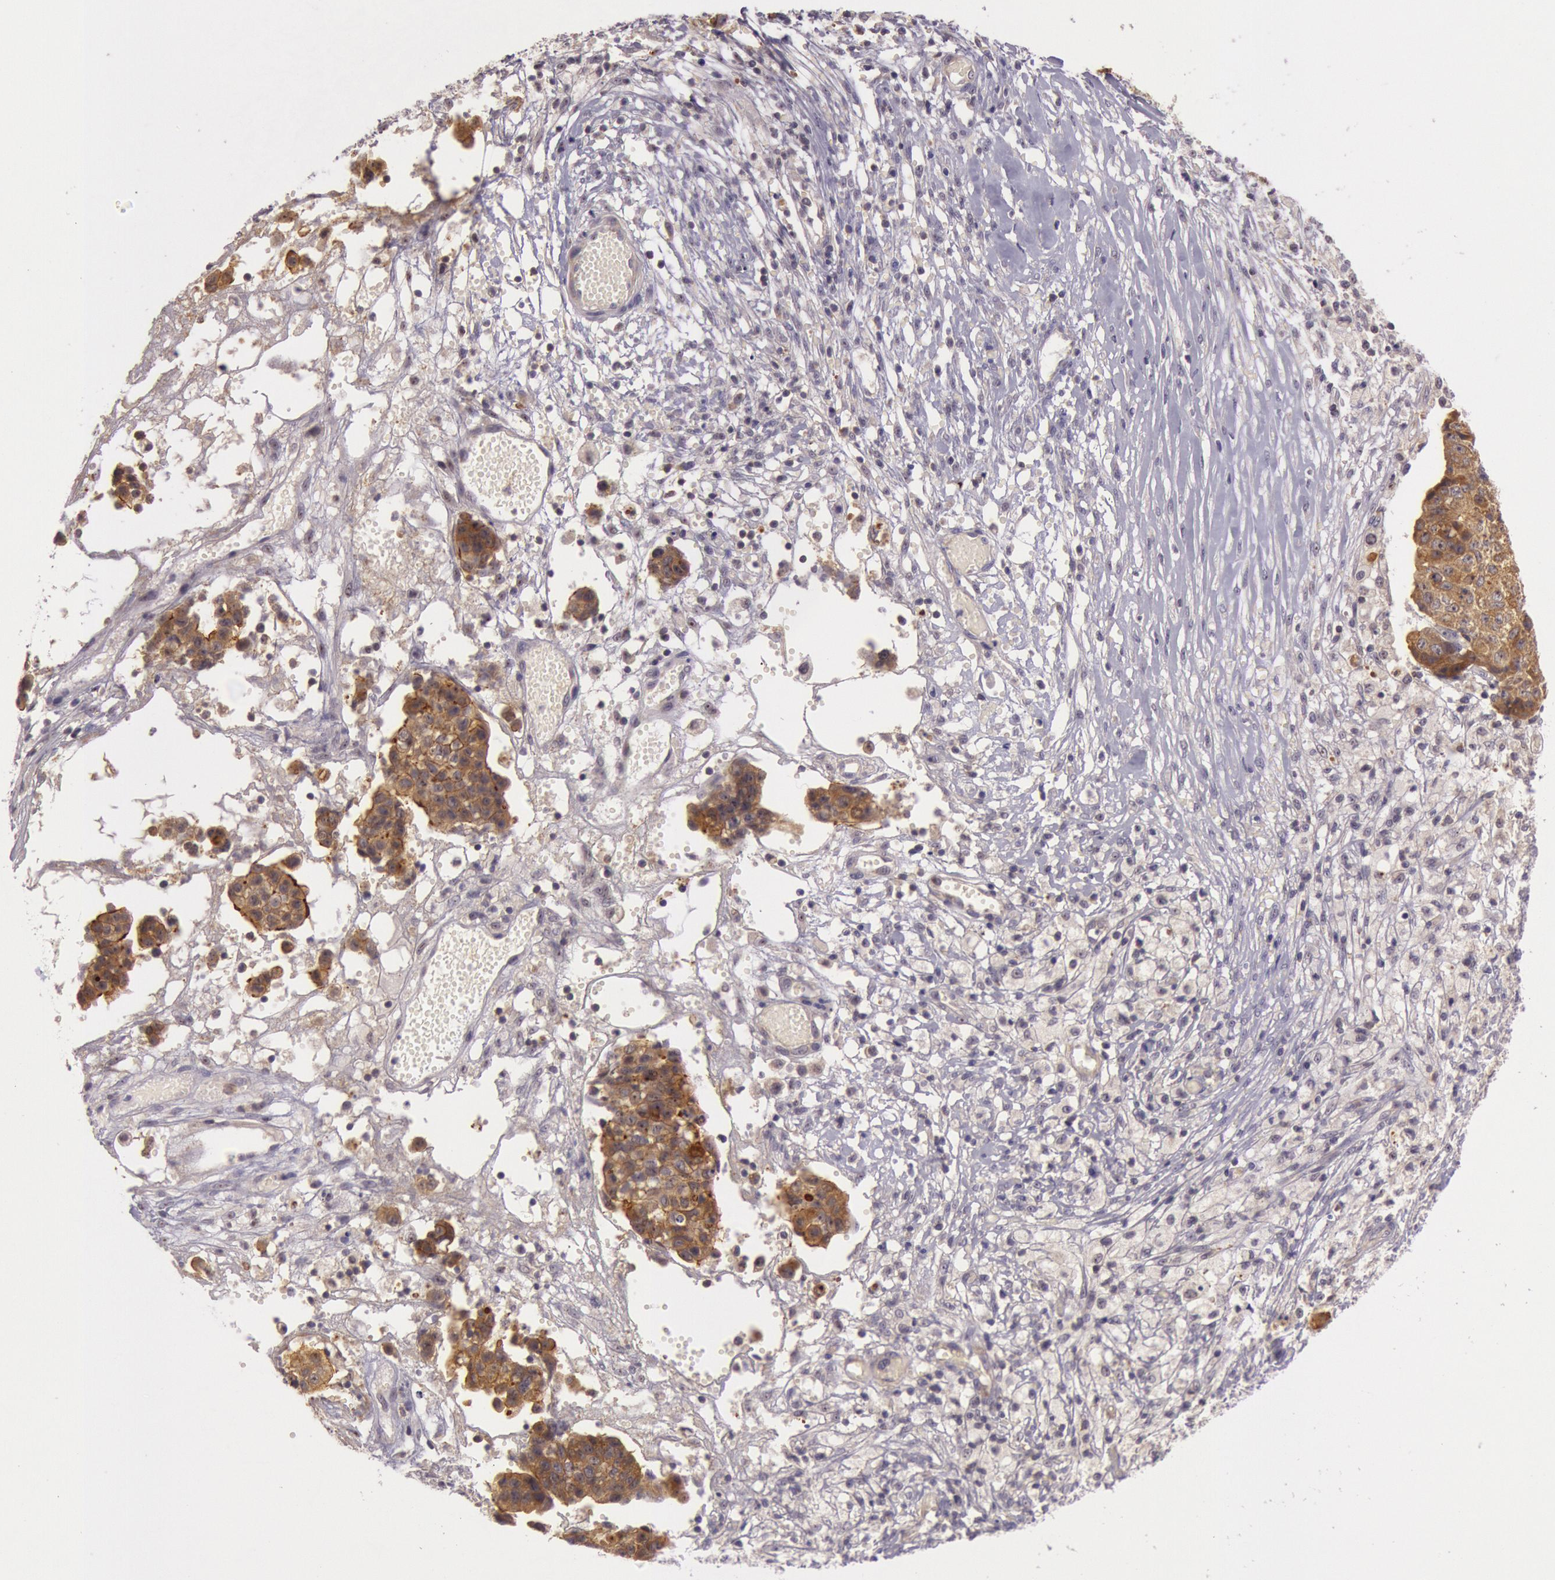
{"staining": {"intensity": "strong", "quantity": ">75%", "location": "cytoplasmic/membranous"}, "tissue": "ovarian cancer", "cell_type": "Tumor cells", "image_type": "cancer", "snomed": [{"axis": "morphology", "description": "Carcinoma, endometroid"}, {"axis": "topography", "description": "Ovary"}], "caption": "Ovarian cancer (endometroid carcinoma) was stained to show a protein in brown. There is high levels of strong cytoplasmic/membranous expression in approximately >75% of tumor cells. (Stains: DAB in brown, nuclei in blue, Microscopy: brightfield microscopy at high magnification).", "gene": "CDK16", "patient": {"sex": "female", "age": 42}}